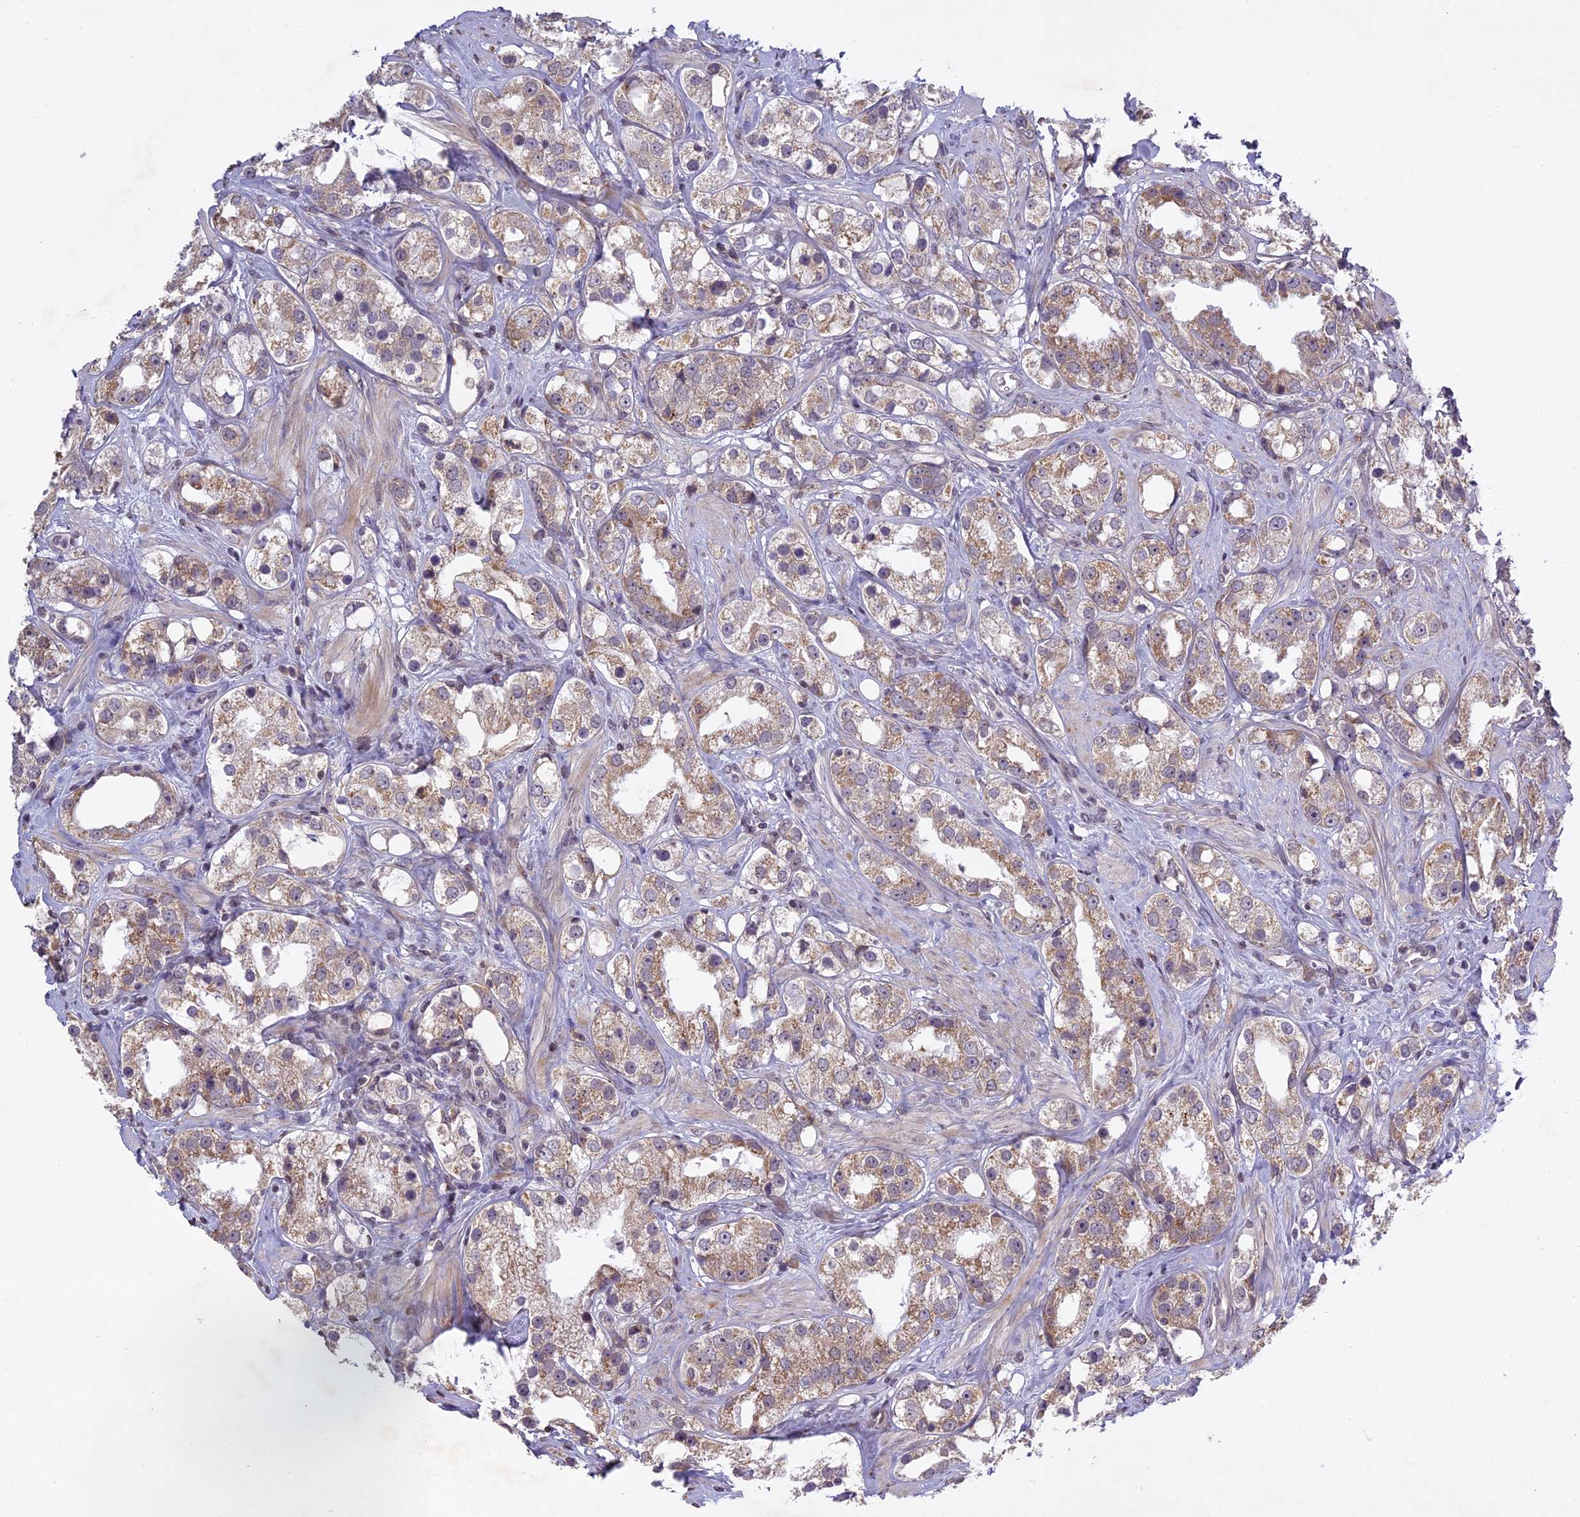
{"staining": {"intensity": "weak", "quantity": ">75%", "location": "cytoplasmic/membranous"}, "tissue": "prostate cancer", "cell_type": "Tumor cells", "image_type": "cancer", "snomed": [{"axis": "morphology", "description": "Adenocarcinoma, NOS"}, {"axis": "topography", "description": "Prostate"}], "caption": "An immunohistochemistry image of neoplastic tissue is shown. Protein staining in brown shows weak cytoplasmic/membranous positivity in adenocarcinoma (prostate) within tumor cells.", "gene": "ERG28", "patient": {"sex": "male", "age": 79}}